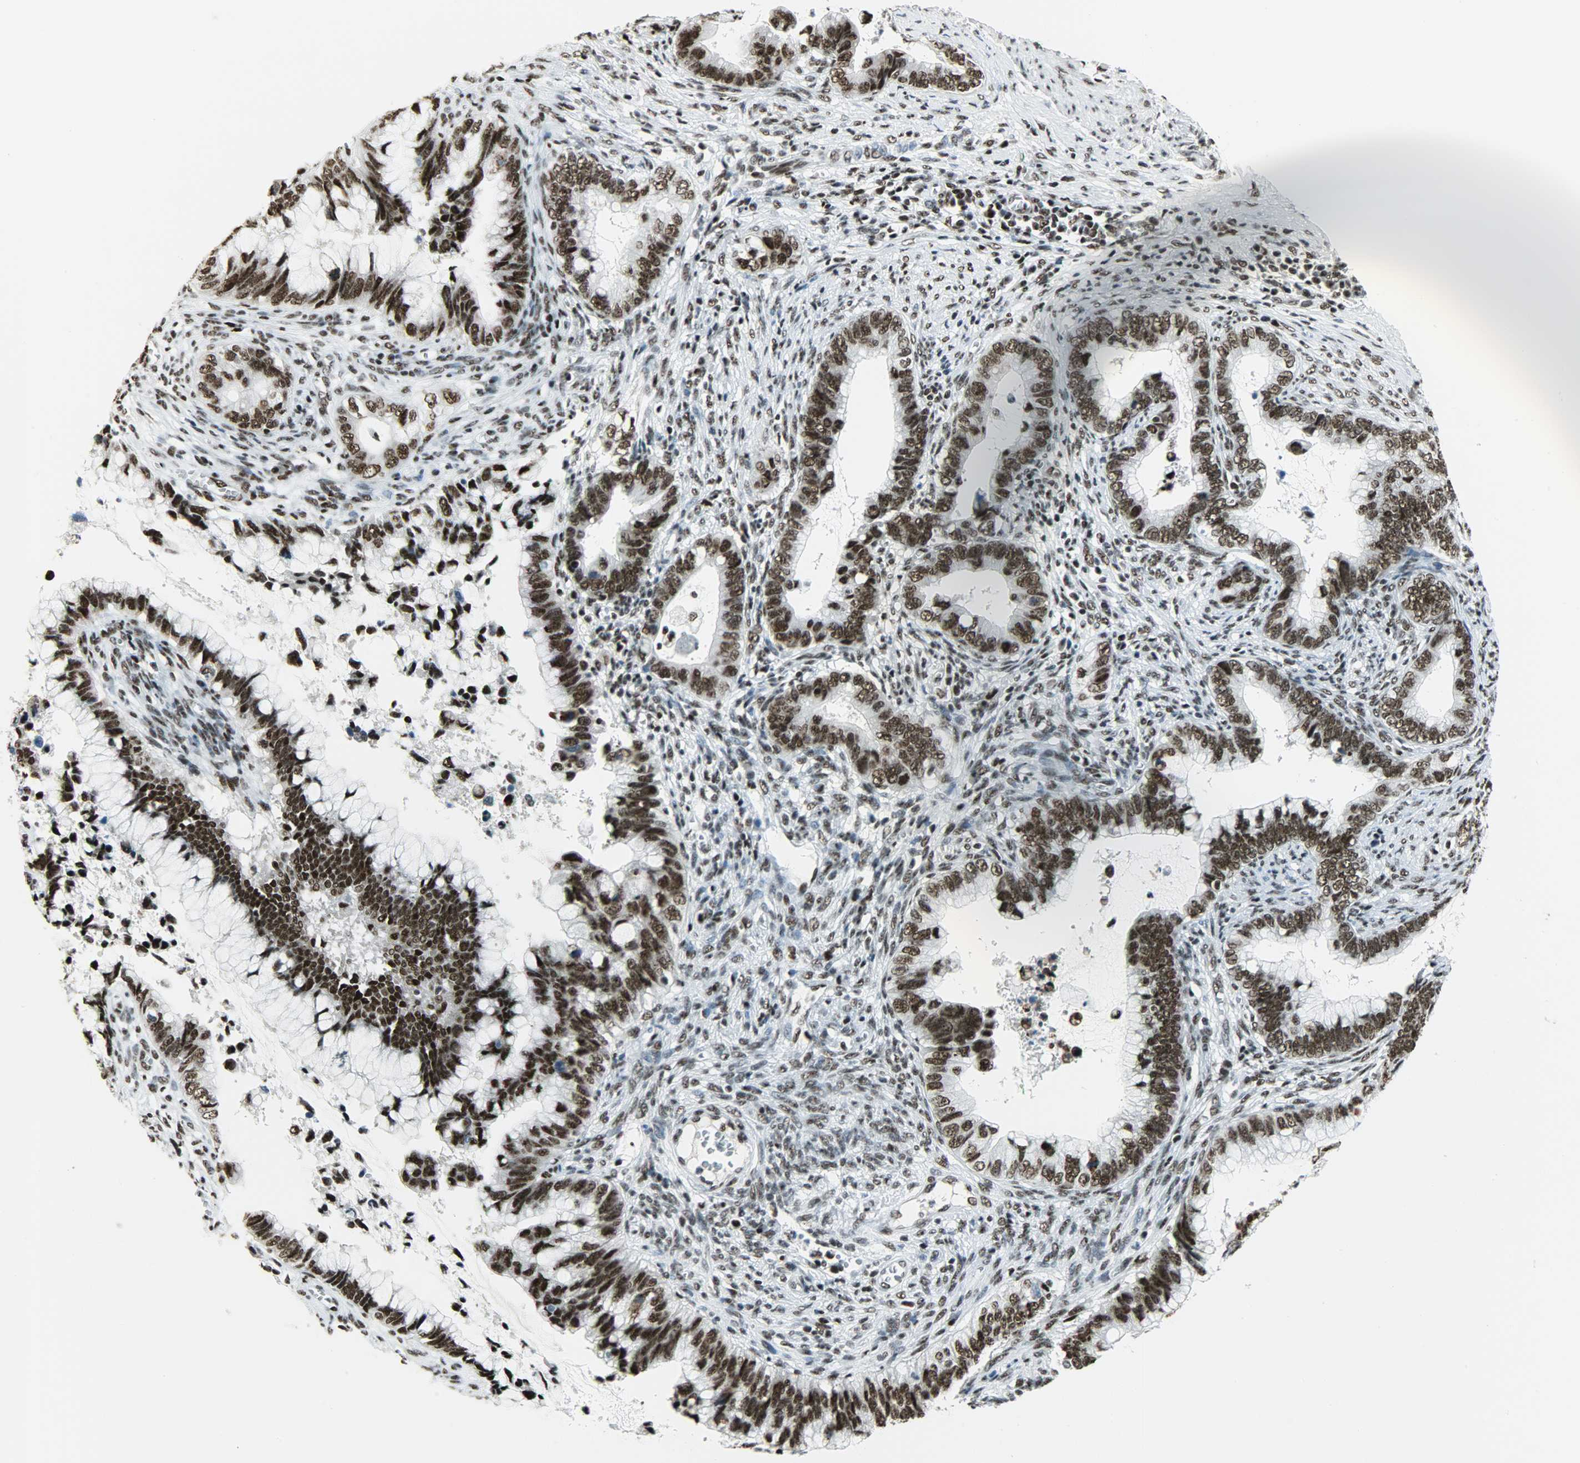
{"staining": {"intensity": "strong", "quantity": ">75%", "location": "nuclear"}, "tissue": "cervical cancer", "cell_type": "Tumor cells", "image_type": "cancer", "snomed": [{"axis": "morphology", "description": "Adenocarcinoma, NOS"}, {"axis": "topography", "description": "Cervix"}], "caption": "A high amount of strong nuclear staining is appreciated in approximately >75% of tumor cells in cervical adenocarcinoma tissue. The protein is shown in brown color, while the nuclei are stained blue.", "gene": "SNRPA", "patient": {"sex": "female", "age": 44}}